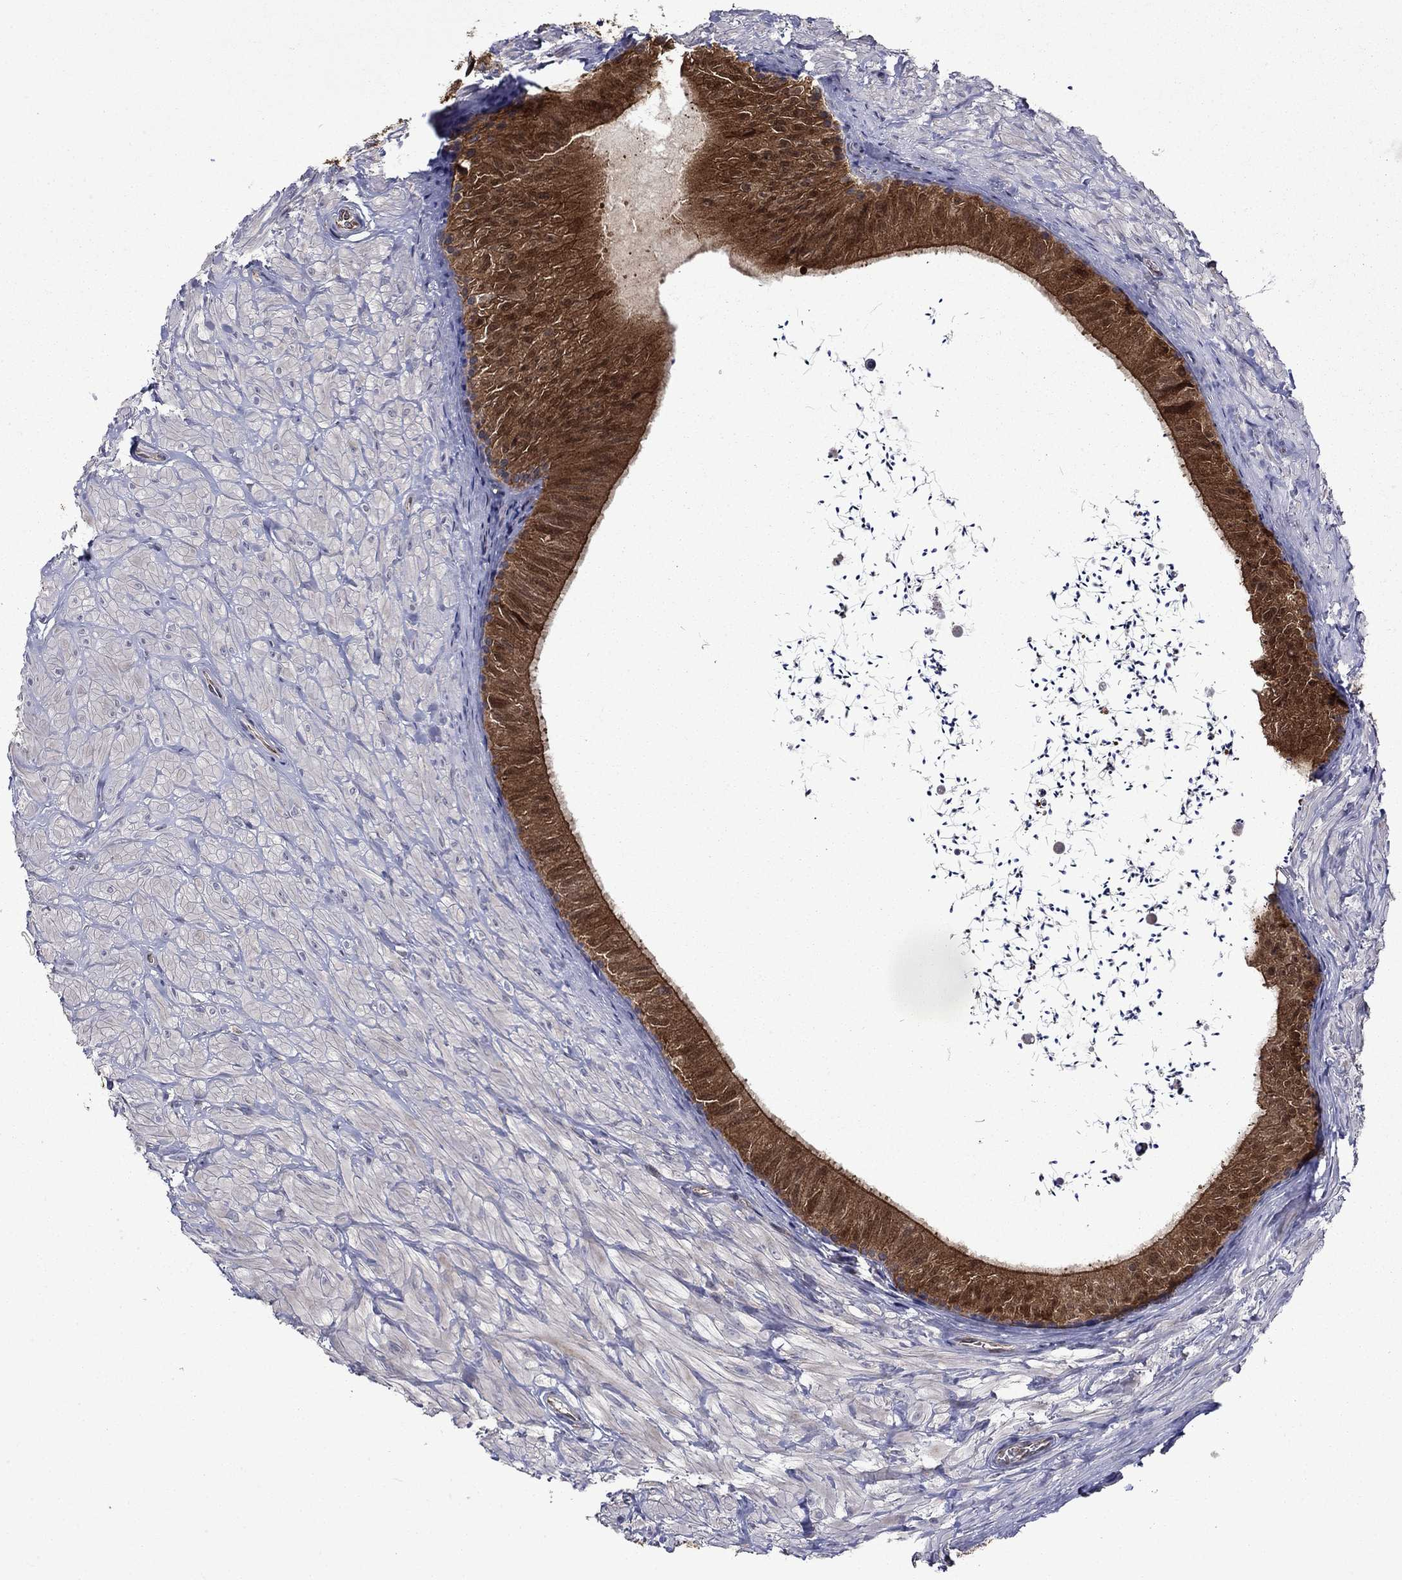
{"staining": {"intensity": "strong", "quantity": ">75%", "location": "cytoplasmic/membranous"}, "tissue": "epididymis", "cell_type": "Glandular cells", "image_type": "normal", "snomed": [{"axis": "morphology", "description": "Normal tissue, NOS"}, {"axis": "topography", "description": "Epididymis"}], "caption": "High-power microscopy captured an immunohistochemistry (IHC) image of normal epididymis, revealing strong cytoplasmic/membranous staining in about >75% of glandular cells.", "gene": "TPMT", "patient": {"sex": "male", "age": 32}}